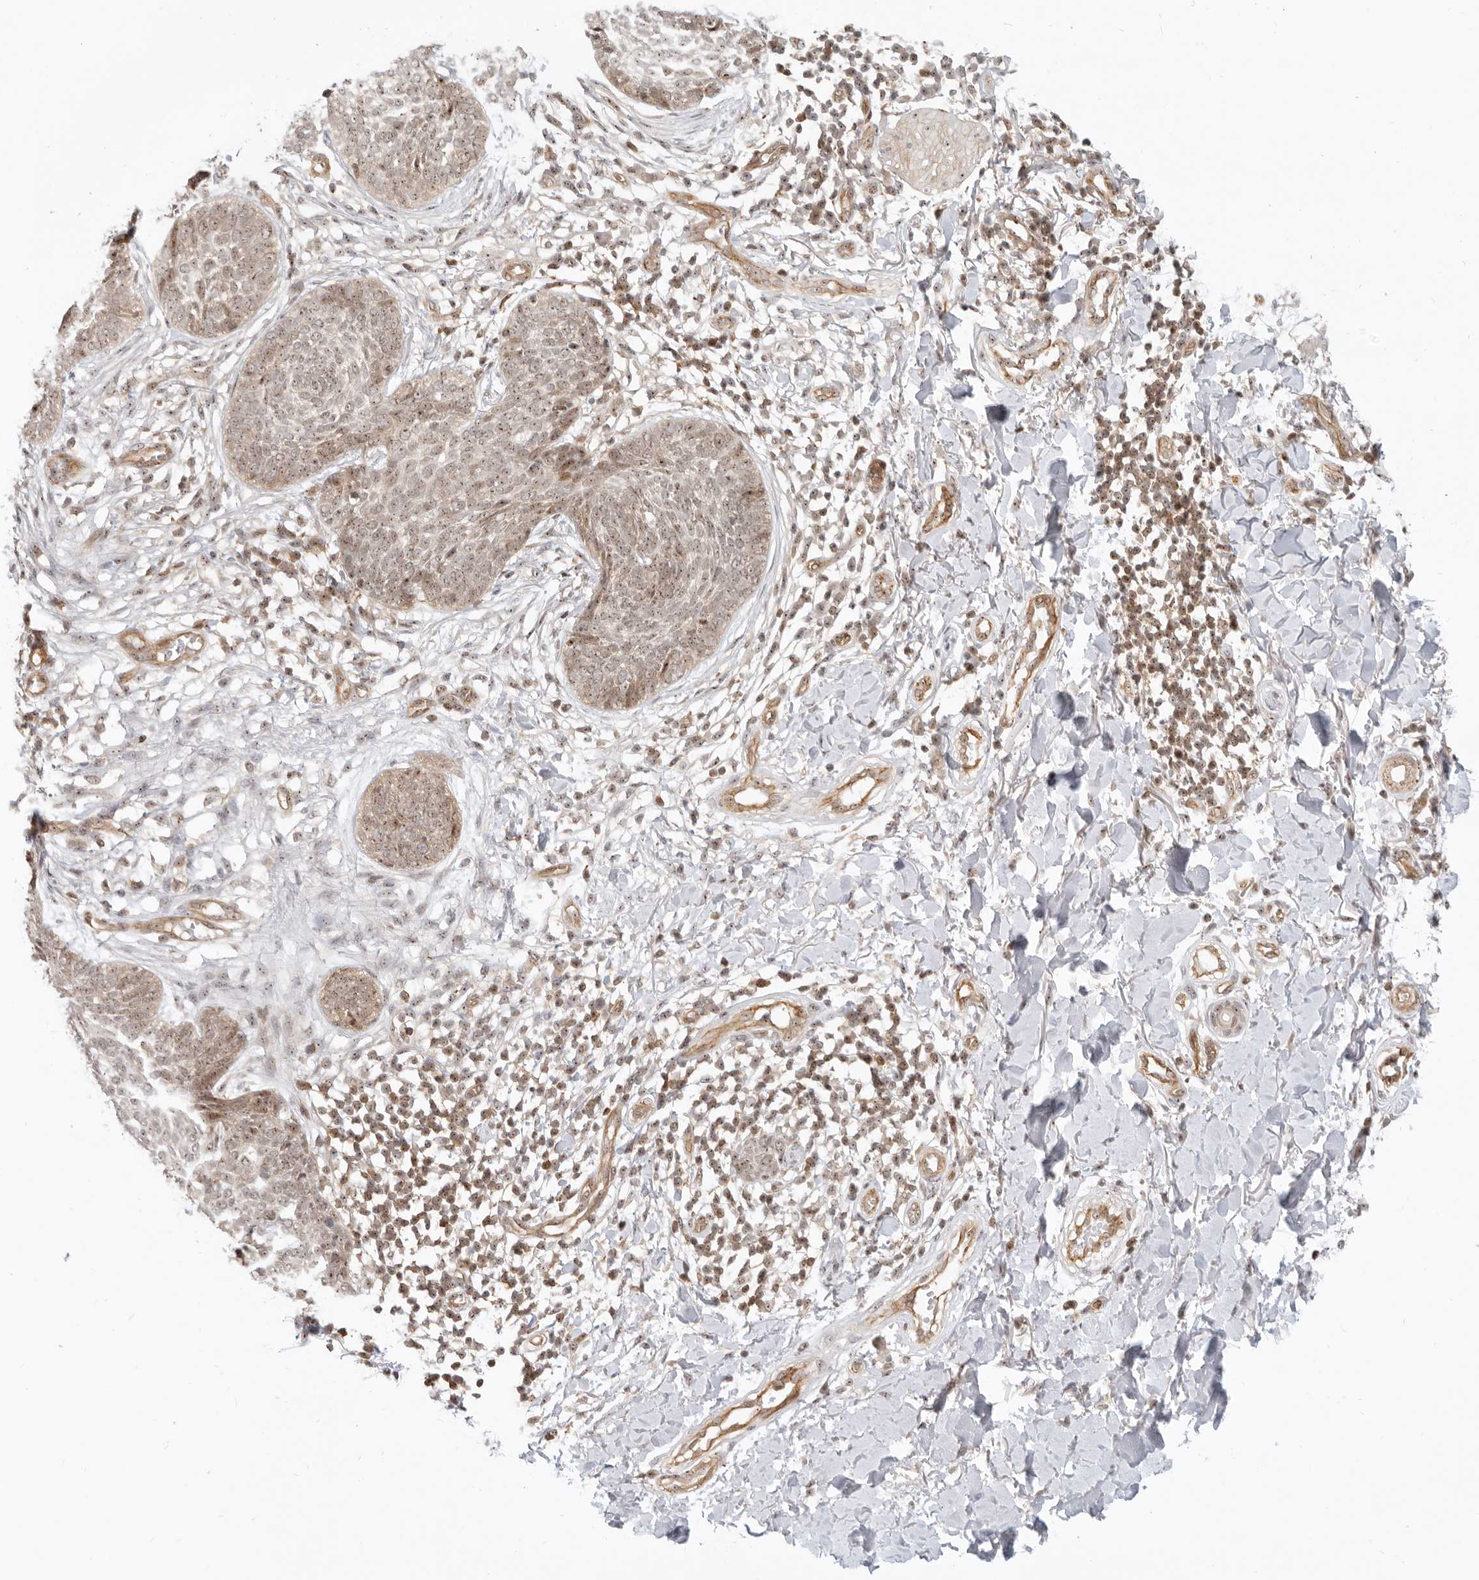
{"staining": {"intensity": "weak", "quantity": ">75%", "location": "cytoplasmic/membranous,nuclear"}, "tissue": "skin cancer", "cell_type": "Tumor cells", "image_type": "cancer", "snomed": [{"axis": "morphology", "description": "Basal cell carcinoma"}, {"axis": "topography", "description": "Skin"}], "caption": "Tumor cells demonstrate weak cytoplasmic/membranous and nuclear positivity in about >75% of cells in skin basal cell carcinoma.", "gene": "BAP1", "patient": {"sex": "female", "age": 64}}